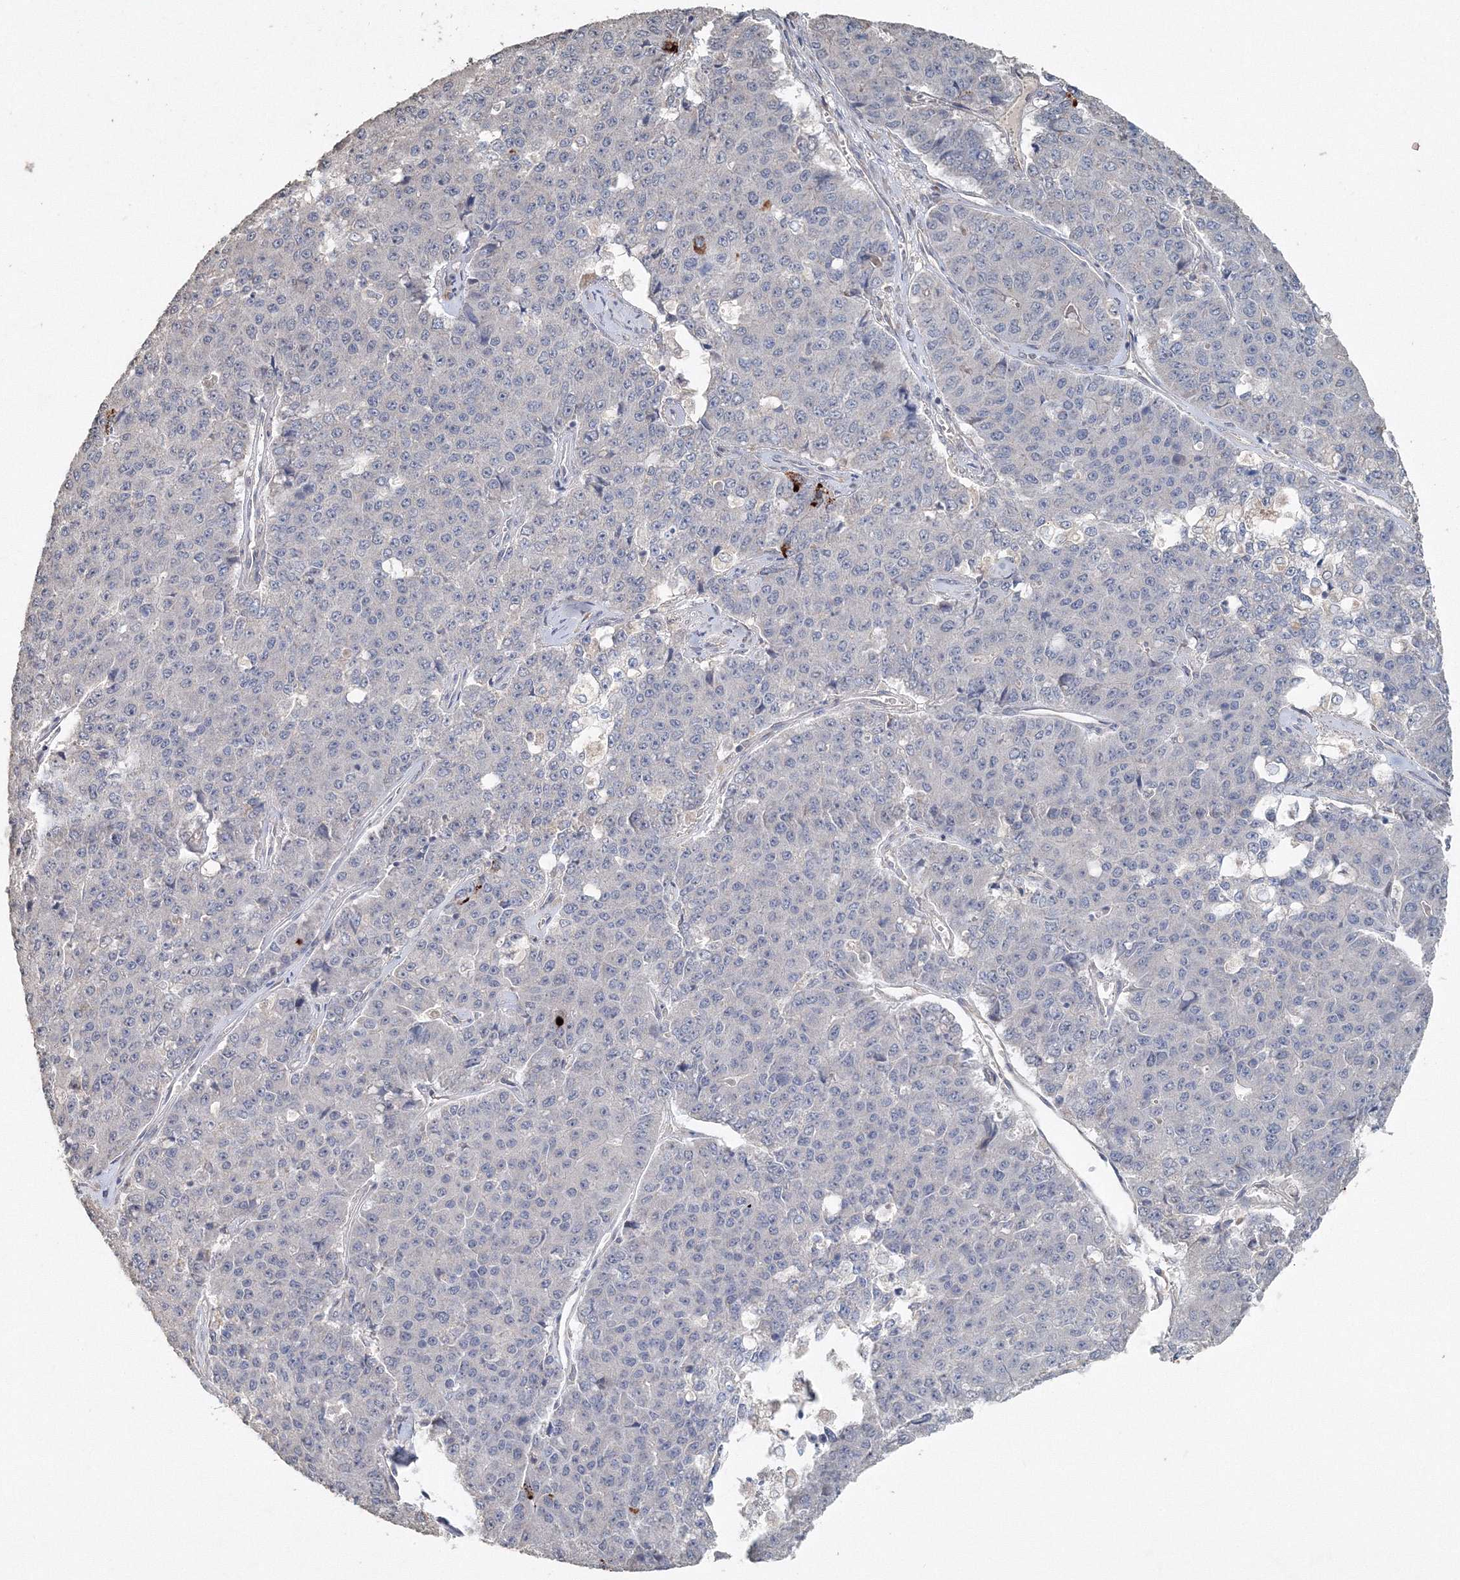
{"staining": {"intensity": "negative", "quantity": "none", "location": "none"}, "tissue": "pancreatic cancer", "cell_type": "Tumor cells", "image_type": "cancer", "snomed": [{"axis": "morphology", "description": "Adenocarcinoma, NOS"}, {"axis": "topography", "description": "Pancreas"}], "caption": "Image shows no protein expression in tumor cells of pancreatic cancer (adenocarcinoma) tissue.", "gene": "NALF2", "patient": {"sex": "male", "age": 50}}